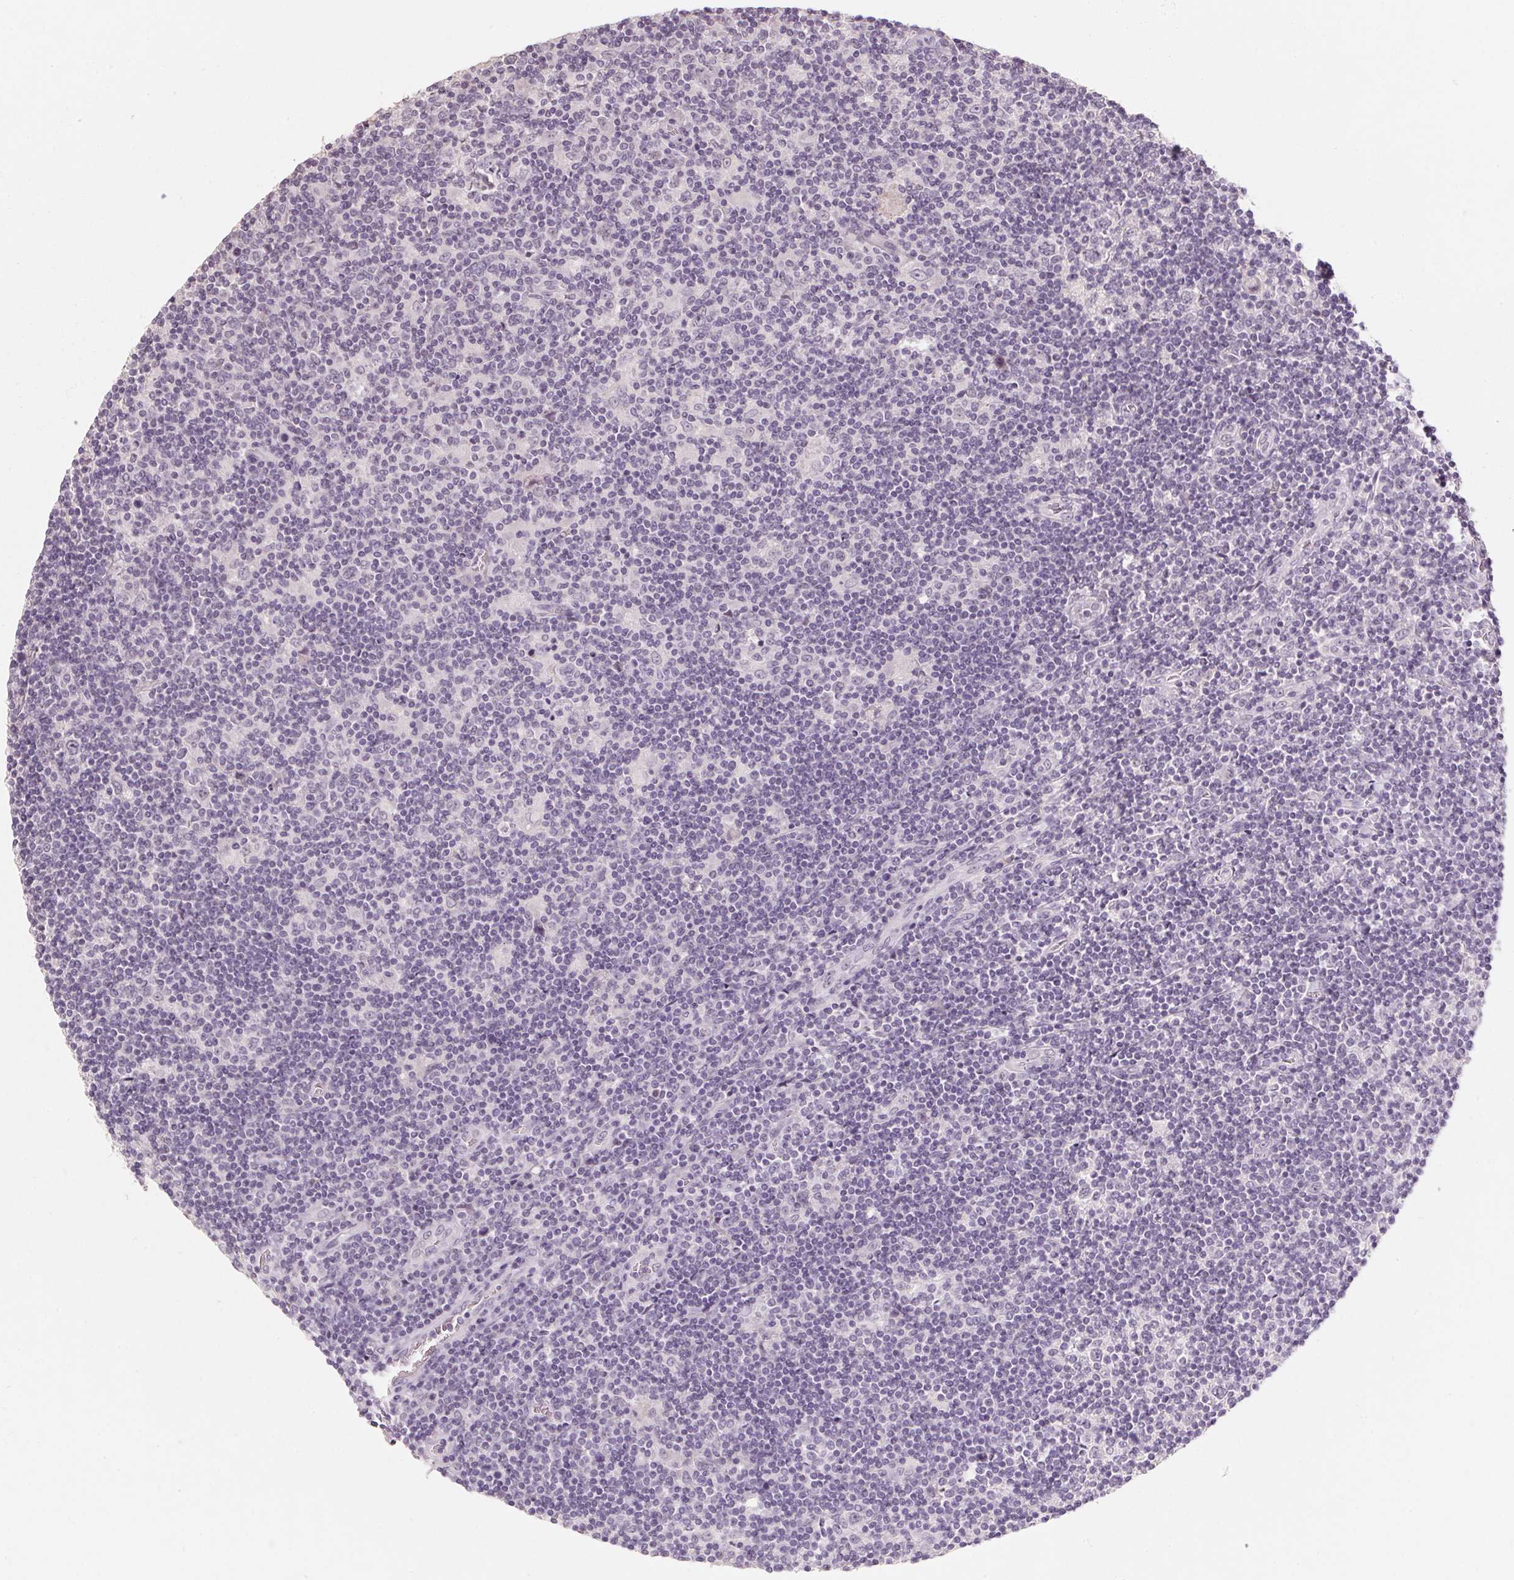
{"staining": {"intensity": "negative", "quantity": "none", "location": "none"}, "tissue": "lymphoma", "cell_type": "Tumor cells", "image_type": "cancer", "snomed": [{"axis": "morphology", "description": "Hodgkin's disease, NOS"}, {"axis": "topography", "description": "Lymph node"}], "caption": "DAB (3,3'-diaminobenzidine) immunohistochemical staining of Hodgkin's disease reveals no significant expression in tumor cells.", "gene": "CAPZA3", "patient": {"sex": "male", "age": 40}}